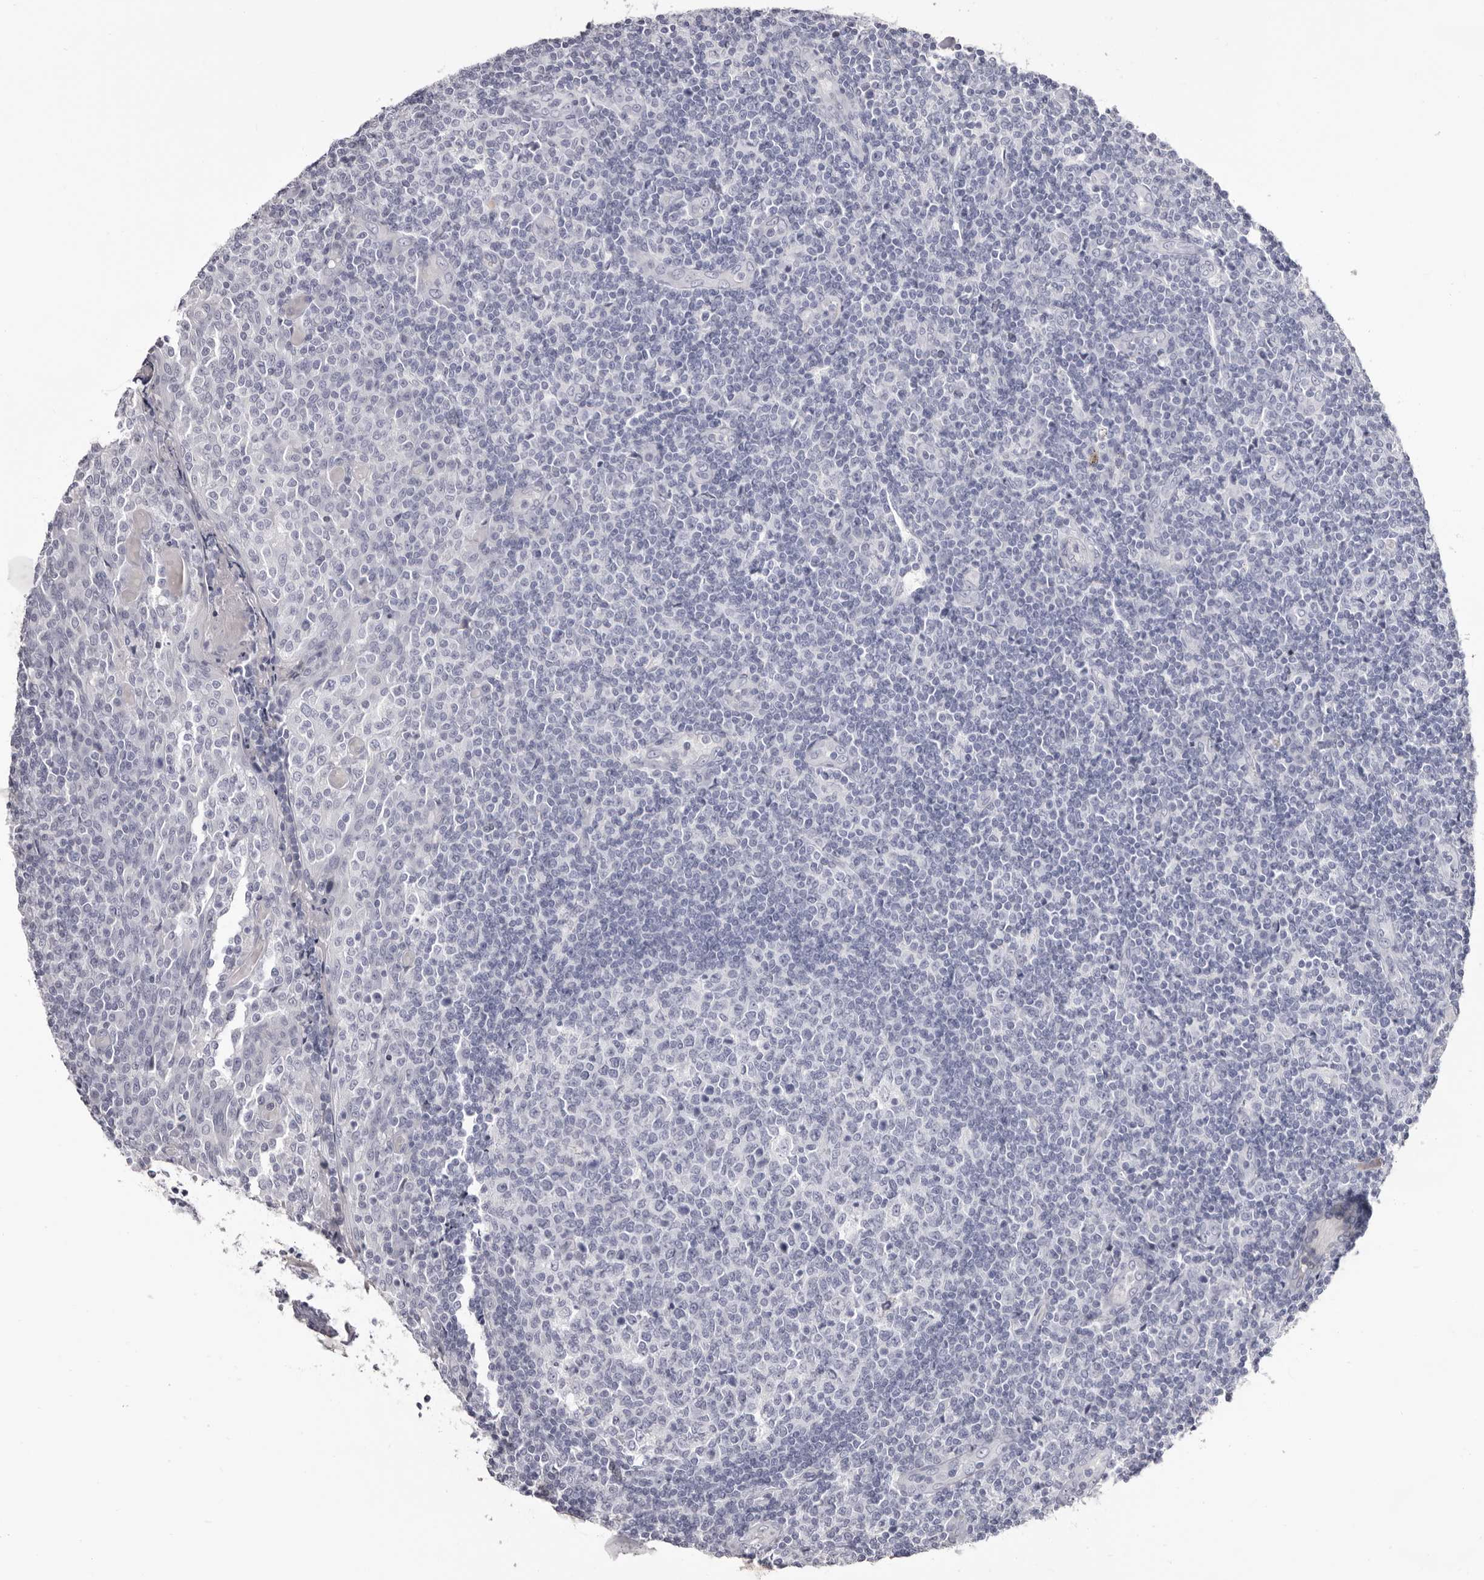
{"staining": {"intensity": "negative", "quantity": "none", "location": "none"}, "tissue": "tonsil", "cell_type": "Germinal center cells", "image_type": "normal", "snomed": [{"axis": "morphology", "description": "Normal tissue, NOS"}, {"axis": "topography", "description": "Tonsil"}], "caption": "DAB (3,3'-diaminobenzidine) immunohistochemical staining of normal tonsil reveals no significant positivity in germinal center cells. The staining is performed using DAB (3,3'-diaminobenzidine) brown chromogen with nuclei counter-stained in using hematoxylin.", "gene": "LPO", "patient": {"sex": "female", "age": 19}}